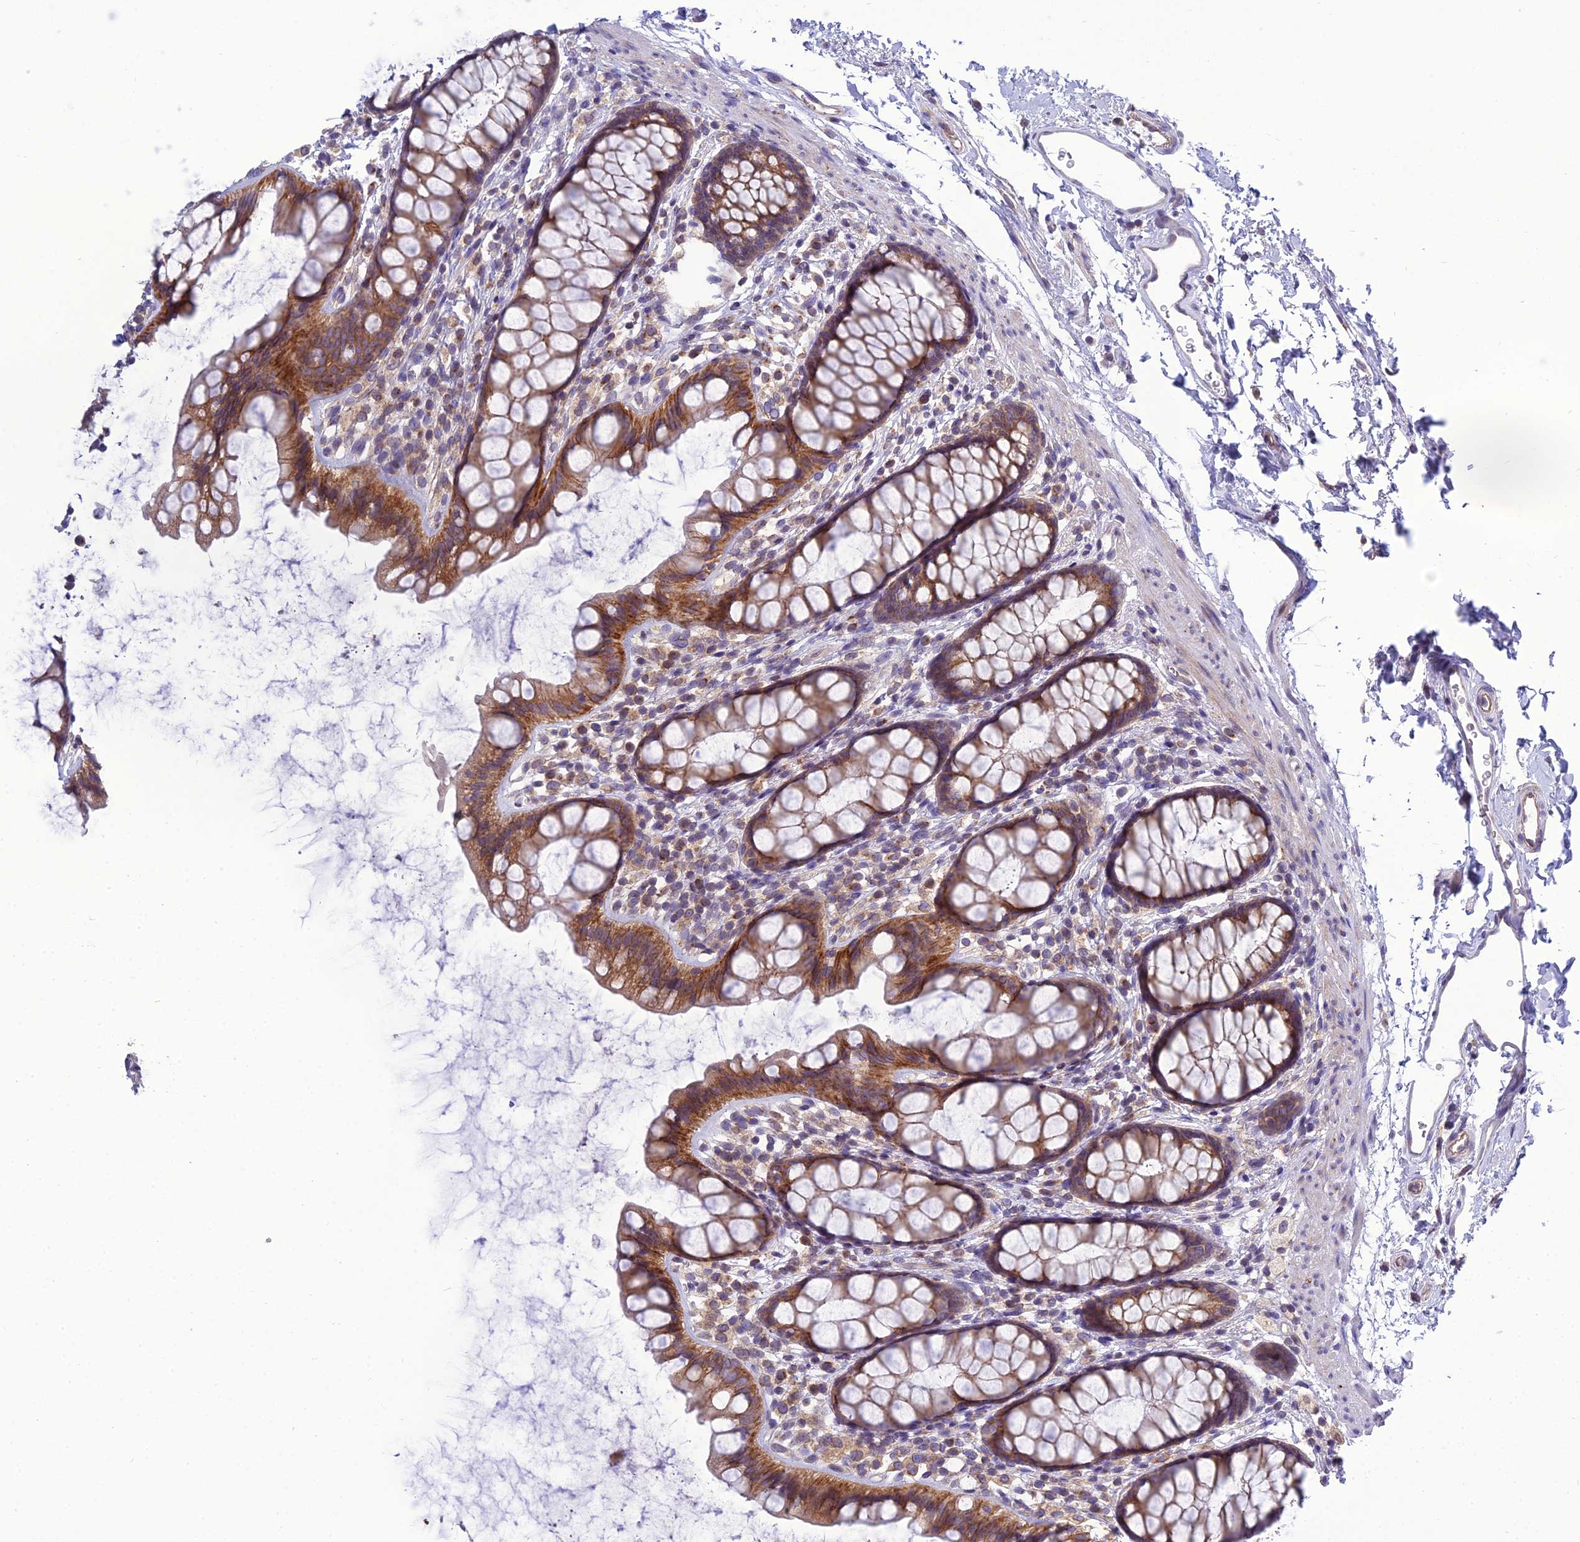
{"staining": {"intensity": "moderate", "quantity": ">75%", "location": "cytoplasmic/membranous"}, "tissue": "rectum", "cell_type": "Glandular cells", "image_type": "normal", "snomed": [{"axis": "morphology", "description": "Normal tissue, NOS"}, {"axis": "topography", "description": "Rectum"}], "caption": "This photomicrograph exhibits normal rectum stained with immunohistochemistry (IHC) to label a protein in brown. The cytoplasmic/membranous of glandular cells show moderate positivity for the protein. Nuclei are counter-stained blue.", "gene": "GOLPH3", "patient": {"sex": "female", "age": 65}}